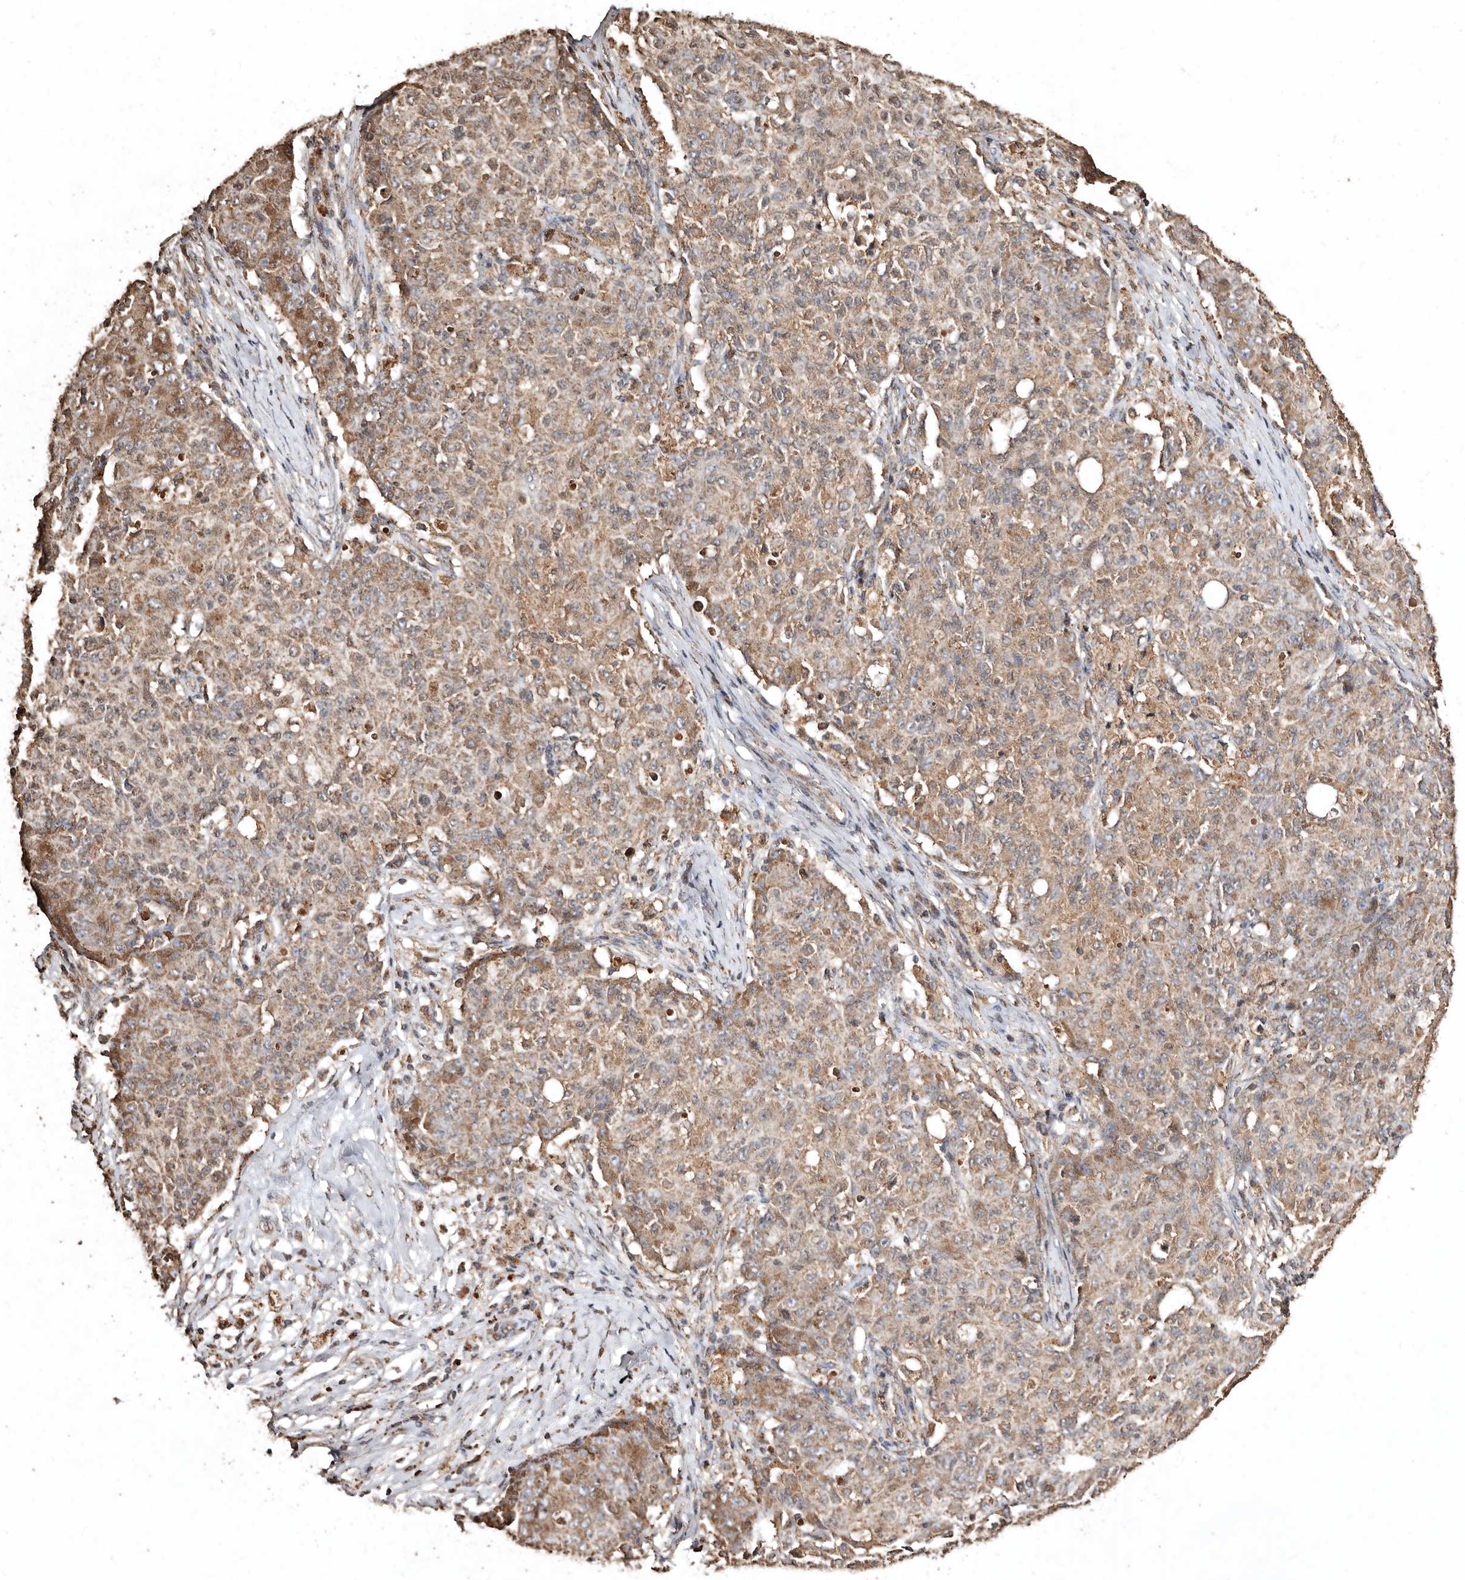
{"staining": {"intensity": "weak", "quantity": ">75%", "location": "cytoplasmic/membranous"}, "tissue": "ovarian cancer", "cell_type": "Tumor cells", "image_type": "cancer", "snomed": [{"axis": "morphology", "description": "Carcinoma, endometroid"}, {"axis": "topography", "description": "Ovary"}], "caption": "Protein staining demonstrates weak cytoplasmic/membranous positivity in about >75% of tumor cells in ovarian cancer.", "gene": "FARS2", "patient": {"sex": "female", "age": 42}}